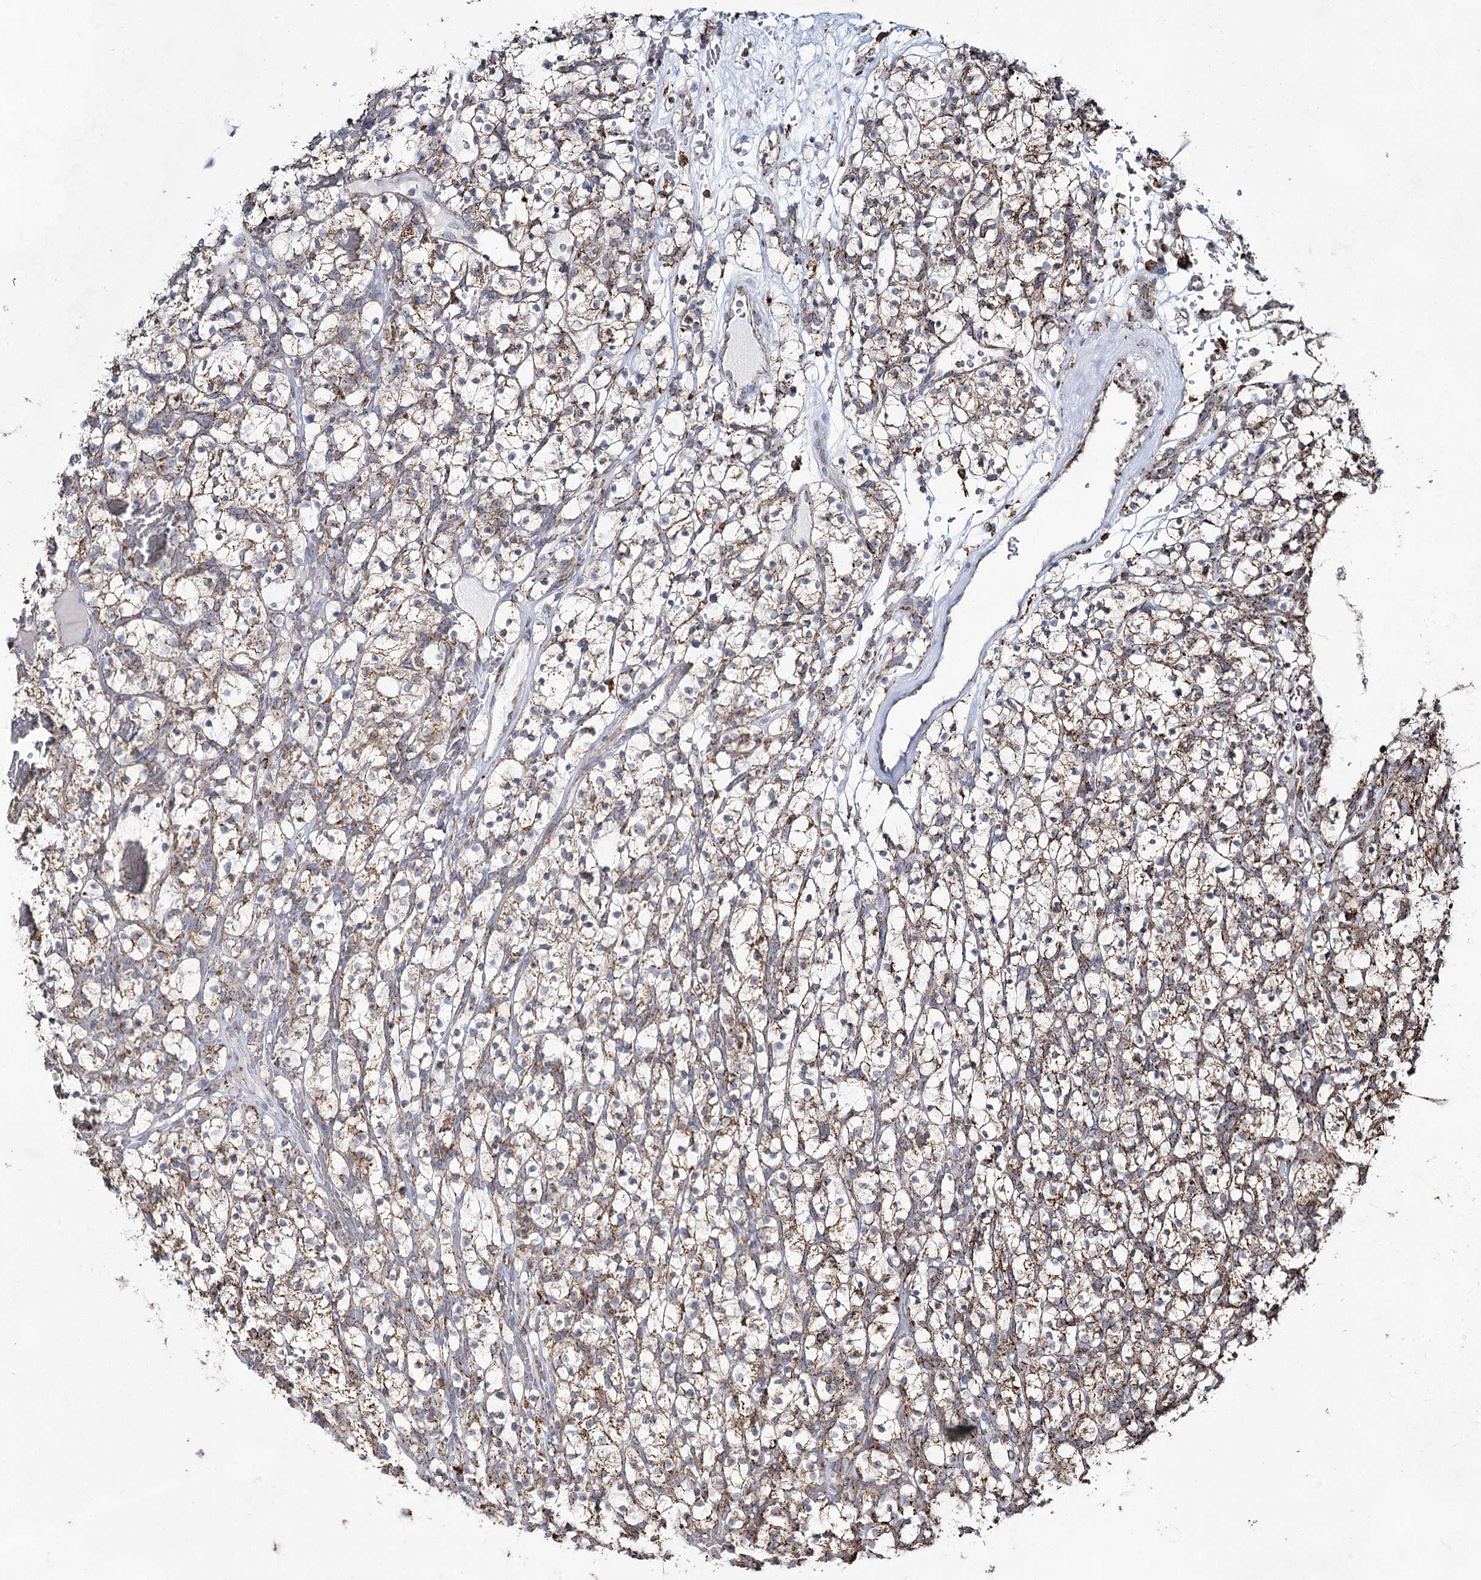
{"staining": {"intensity": "moderate", "quantity": ">75%", "location": "cytoplasmic/membranous"}, "tissue": "renal cancer", "cell_type": "Tumor cells", "image_type": "cancer", "snomed": [{"axis": "morphology", "description": "Adenocarcinoma, NOS"}, {"axis": "topography", "description": "Kidney"}], "caption": "Protein positivity by immunohistochemistry demonstrates moderate cytoplasmic/membranous expression in about >75% of tumor cells in renal adenocarcinoma.", "gene": "CWF19L1", "patient": {"sex": "female", "age": 57}}